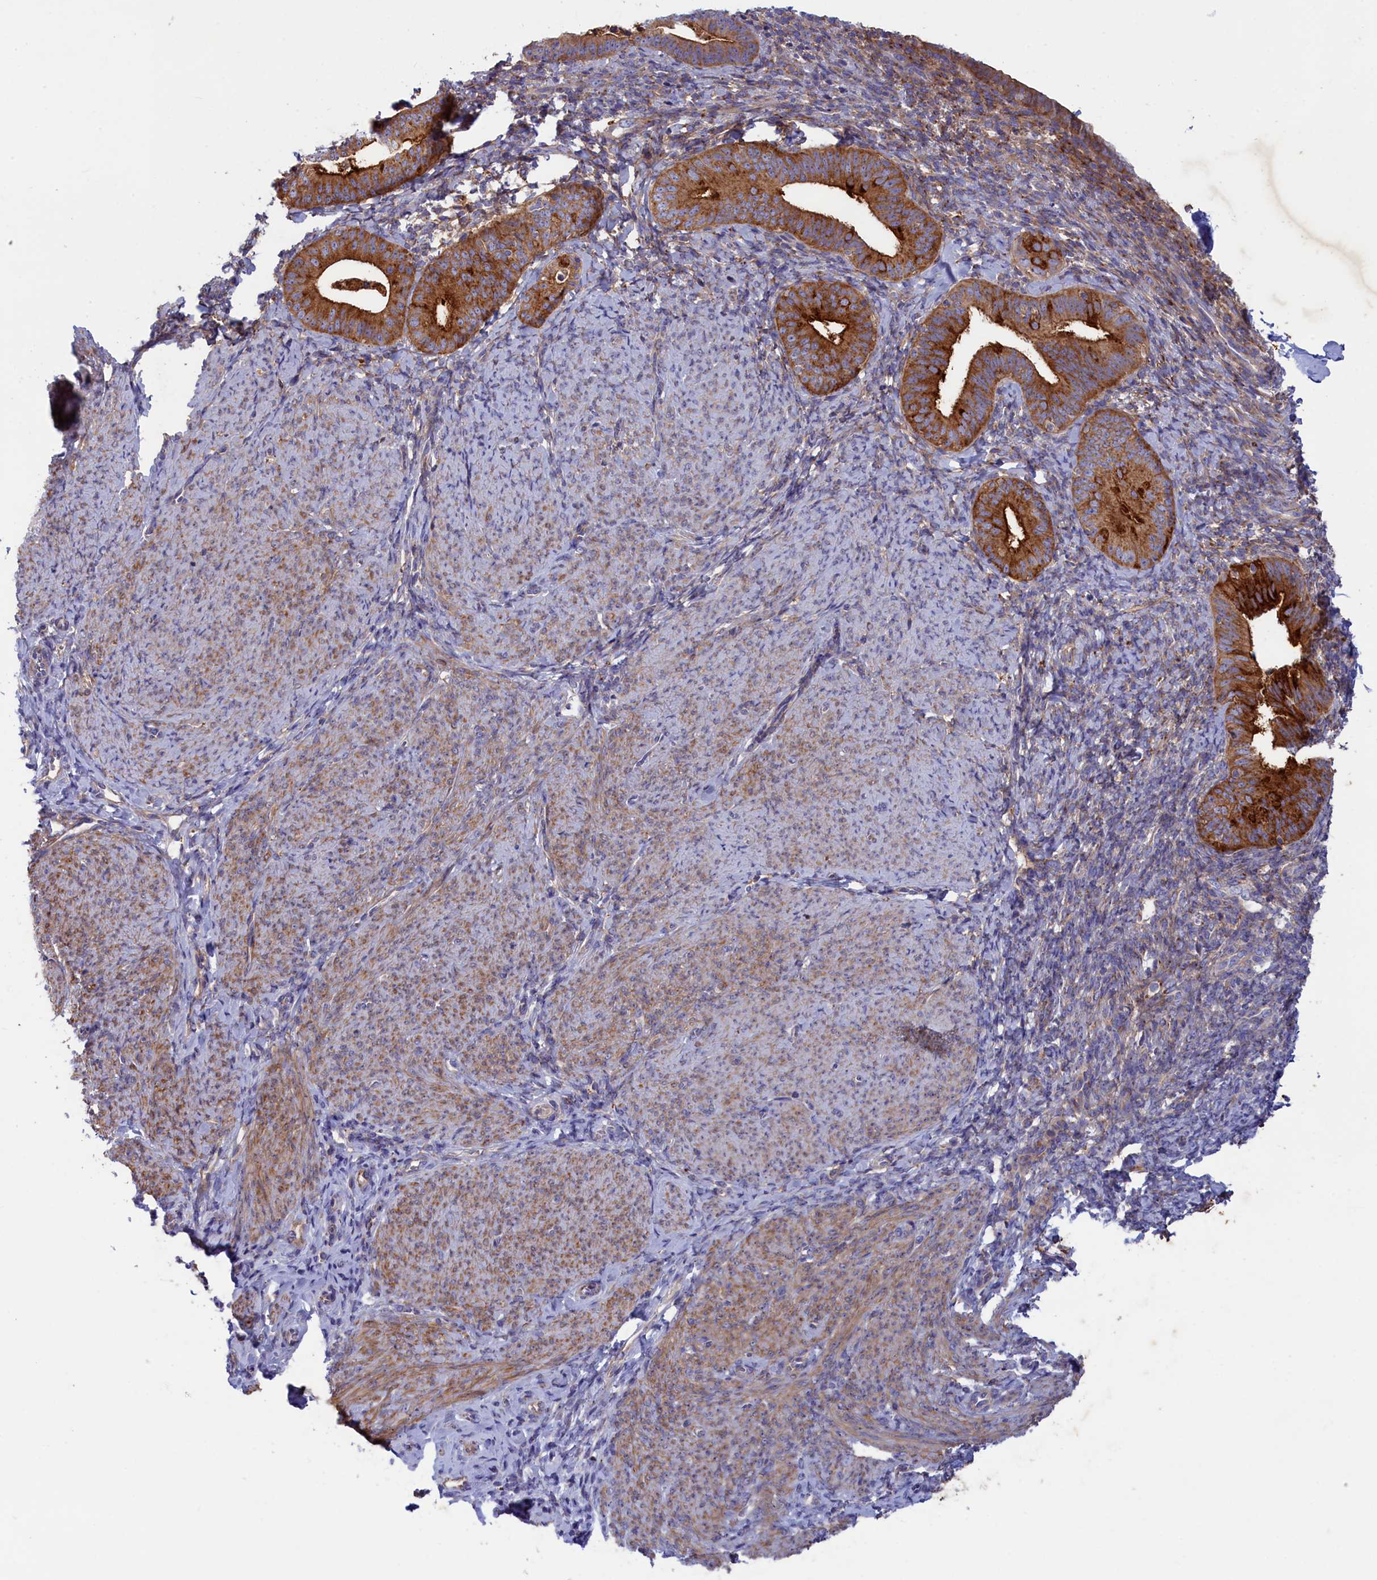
{"staining": {"intensity": "moderate", "quantity": ">75%", "location": "cytoplasmic/membranous"}, "tissue": "endometrium", "cell_type": "Cells in endometrial stroma", "image_type": "normal", "snomed": [{"axis": "morphology", "description": "Normal tissue, NOS"}, {"axis": "topography", "description": "Endometrium"}], "caption": "IHC of benign endometrium reveals medium levels of moderate cytoplasmic/membranous positivity in about >75% of cells in endometrial stroma.", "gene": "SCAMP4", "patient": {"sex": "female", "age": 65}}